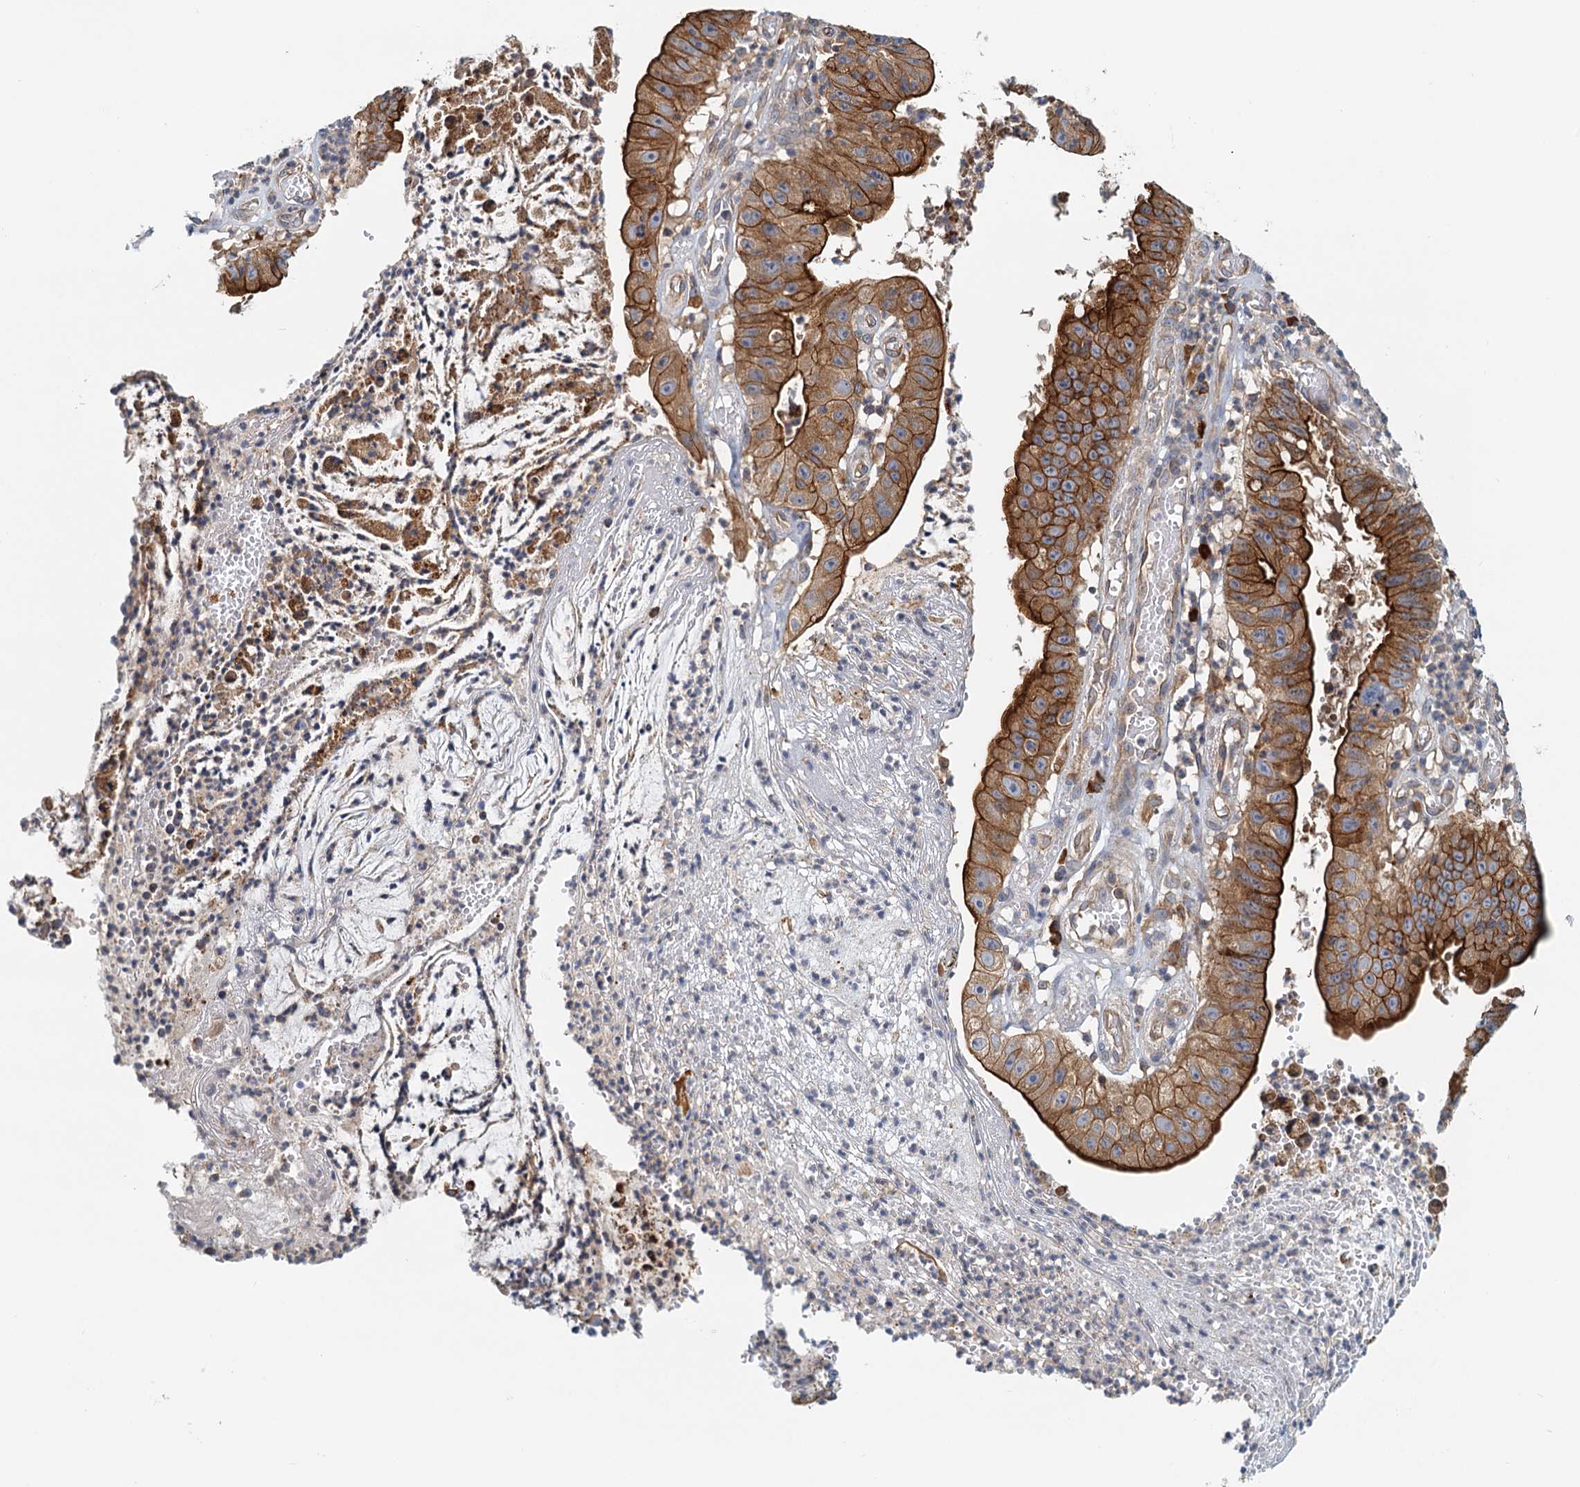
{"staining": {"intensity": "strong", "quantity": ">75%", "location": "cytoplasmic/membranous"}, "tissue": "stomach cancer", "cell_type": "Tumor cells", "image_type": "cancer", "snomed": [{"axis": "morphology", "description": "Adenocarcinoma, NOS"}, {"axis": "topography", "description": "Stomach"}], "caption": "A brown stain labels strong cytoplasmic/membranous staining of a protein in human stomach cancer (adenocarcinoma) tumor cells.", "gene": "NIPAL3", "patient": {"sex": "male", "age": 59}}